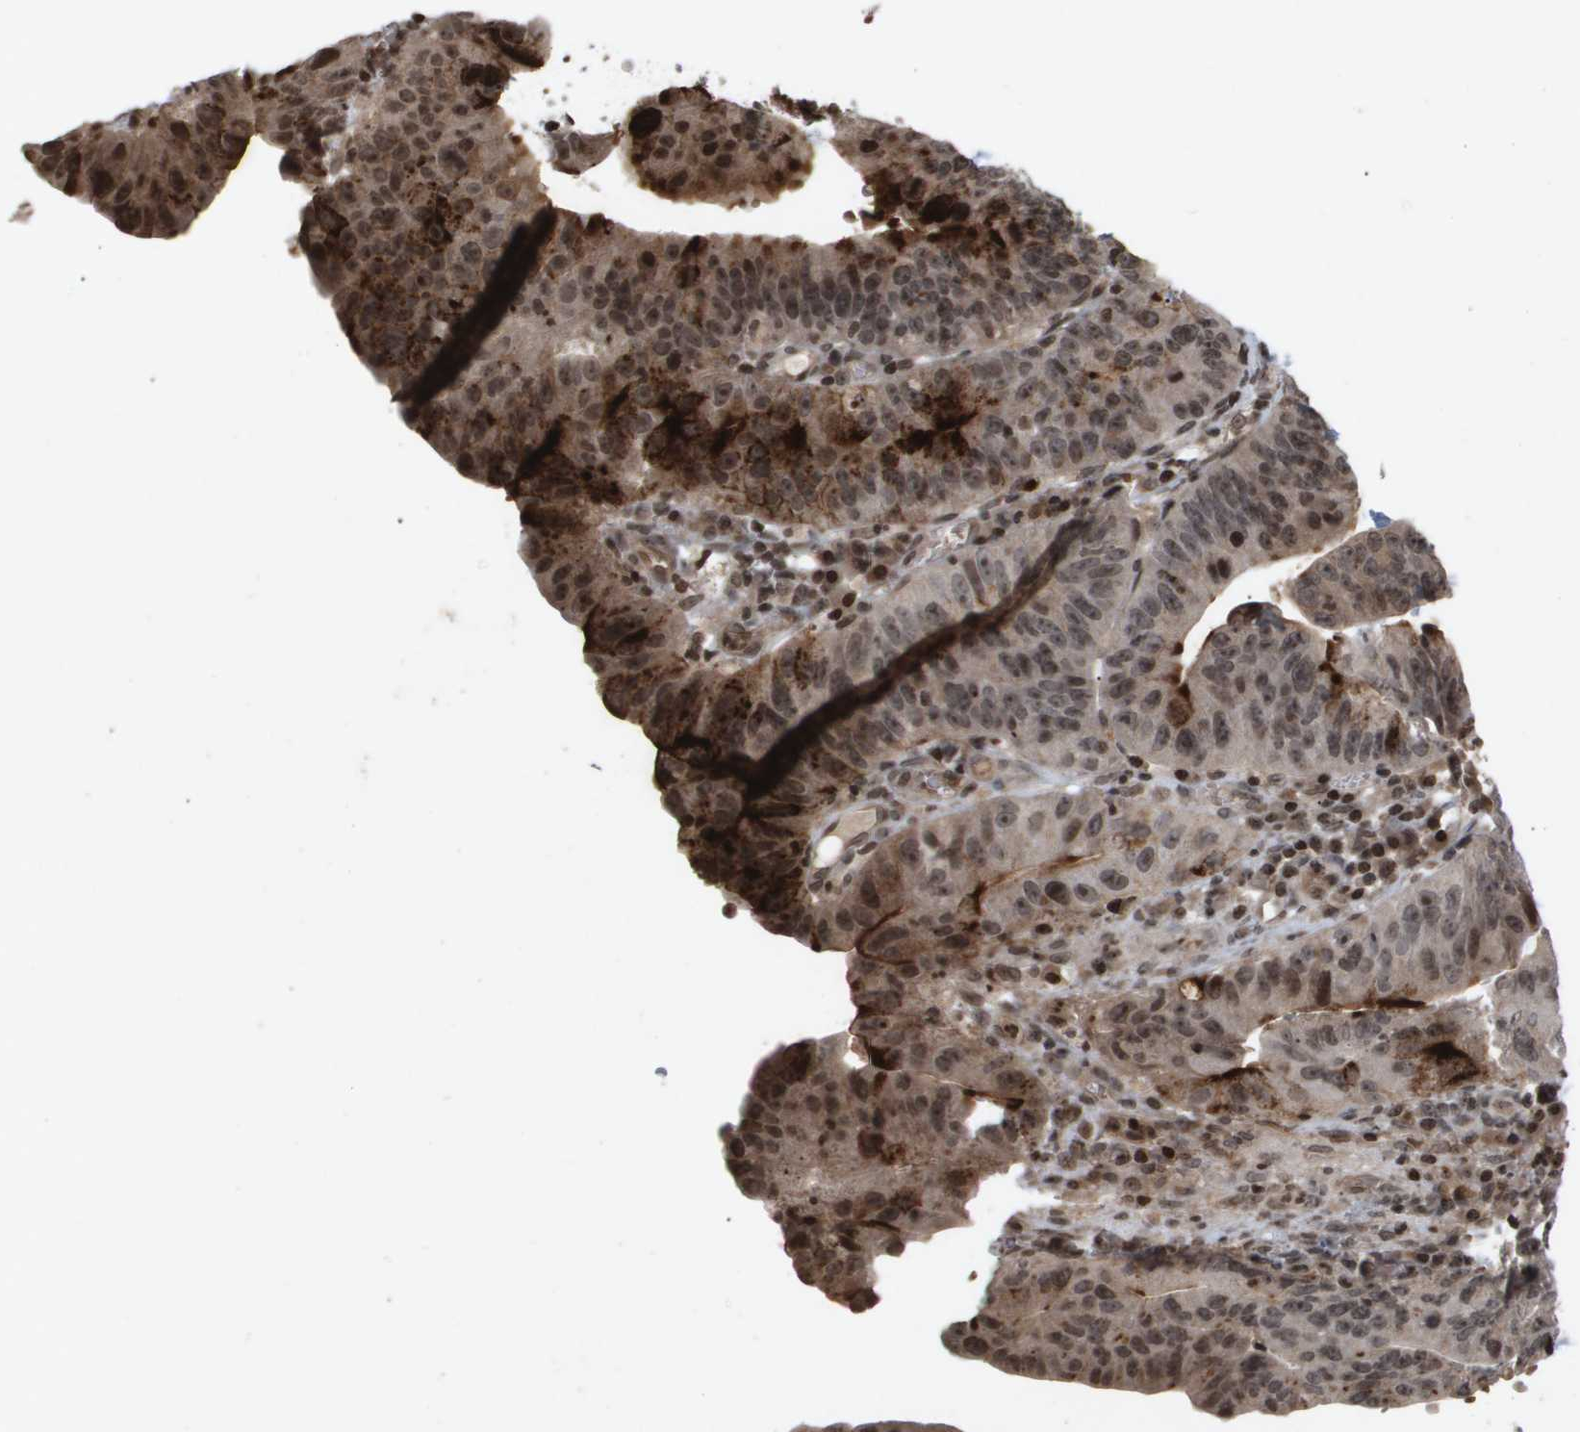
{"staining": {"intensity": "moderate", "quantity": "25%-75%", "location": "cytoplasmic/membranous,nuclear"}, "tissue": "stomach cancer", "cell_type": "Tumor cells", "image_type": "cancer", "snomed": [{"axis": "morphology", "description": "Adenocarcinoma, NOS"}, {"axis": "topography", "description": "Stomach"}], "caption": "Human adenocarcinoma (stomach) stained with a protein marker exhibits moderate staining in tumor cells.", "gene": "HSPA6", "patient": {"sex": "male", "age": 59}}